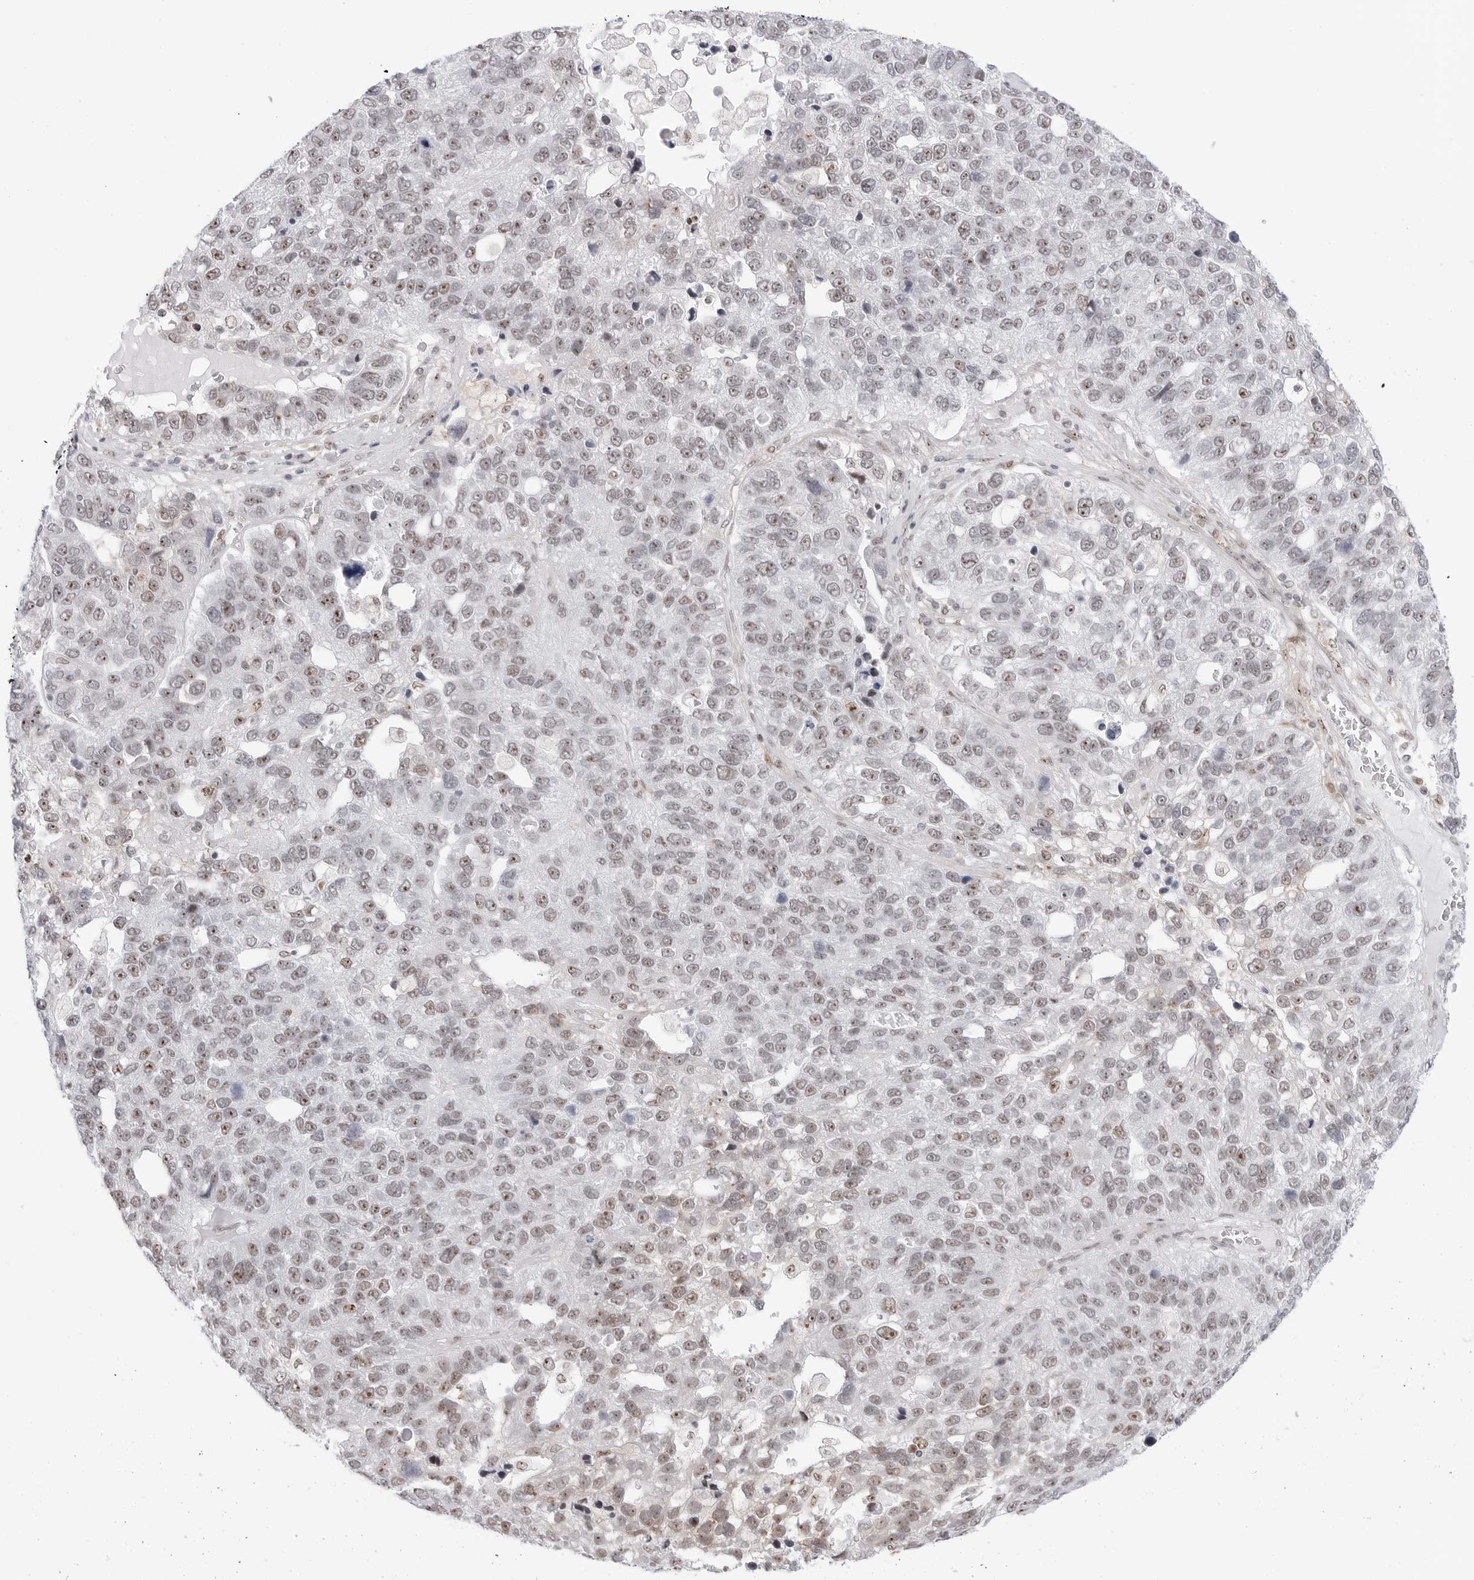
{"staining": {"intensity": "weak", "quantity": "25%-75%", "location": "nuclear"}, "tissue": "pancreatic cancer", "cell_type": "Tumor cells", "image_type": "cancer", "snomed": [{"axis": "morphology", "description": "Adenocarcinoma, NOS"}, {"axis": "topography", "description": "Pancreas"}], "caption": "Tumor cells reveal weak nuclear staining in about 25%-75% of cells in adenocarcinoma (pancreatic). (DAB (3,3'-diaminobenzidine) IHC with brightfield microscopy, high magnification).", "gene": "C1orf162", "patient": {"sex": "female", "age": 61}}